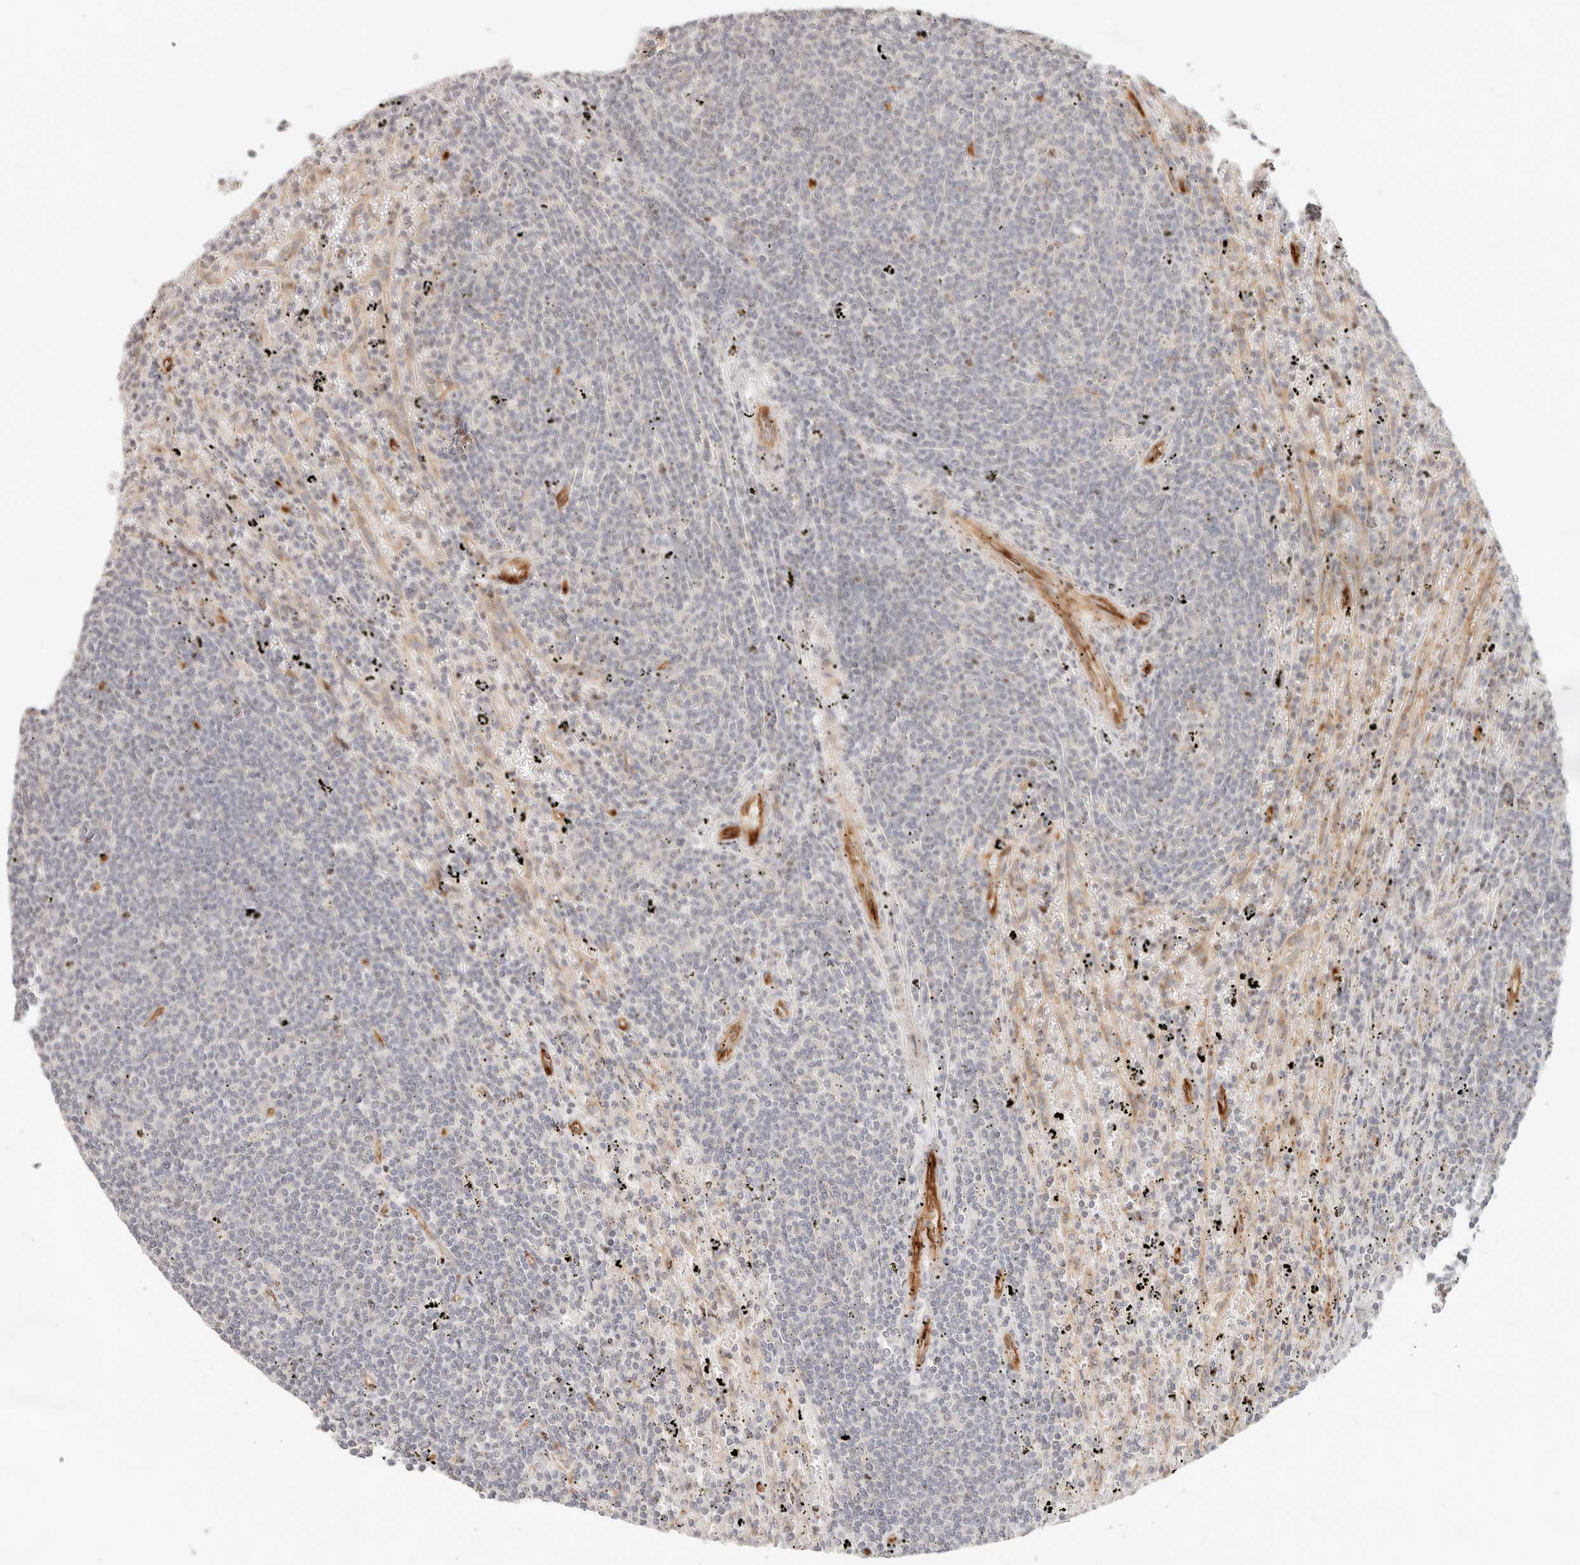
{"staining": {"intensity": "negative", "quantity": "none", "location": "none"}, "tissue": "lymphoma", "cell_type": "Tumor cells", "image_type": "cancer", "snomed": [{"axis": "morphology", "description": "Malignant lymphoma, non-Hodgkin's type, Low grade"}, {"axis": "topography", "description": "Spleen"}], "caption": "Immunohistochemistry (IHC) of low-grade malignant lymphoma, non-Hodgkin's type demonstrates no expression in tumor cells. (Immunohistochemistry, brightfield microscopy, high magnification).", "gene": "SASS6", "patient": {"sex": "male", "age": 76}}